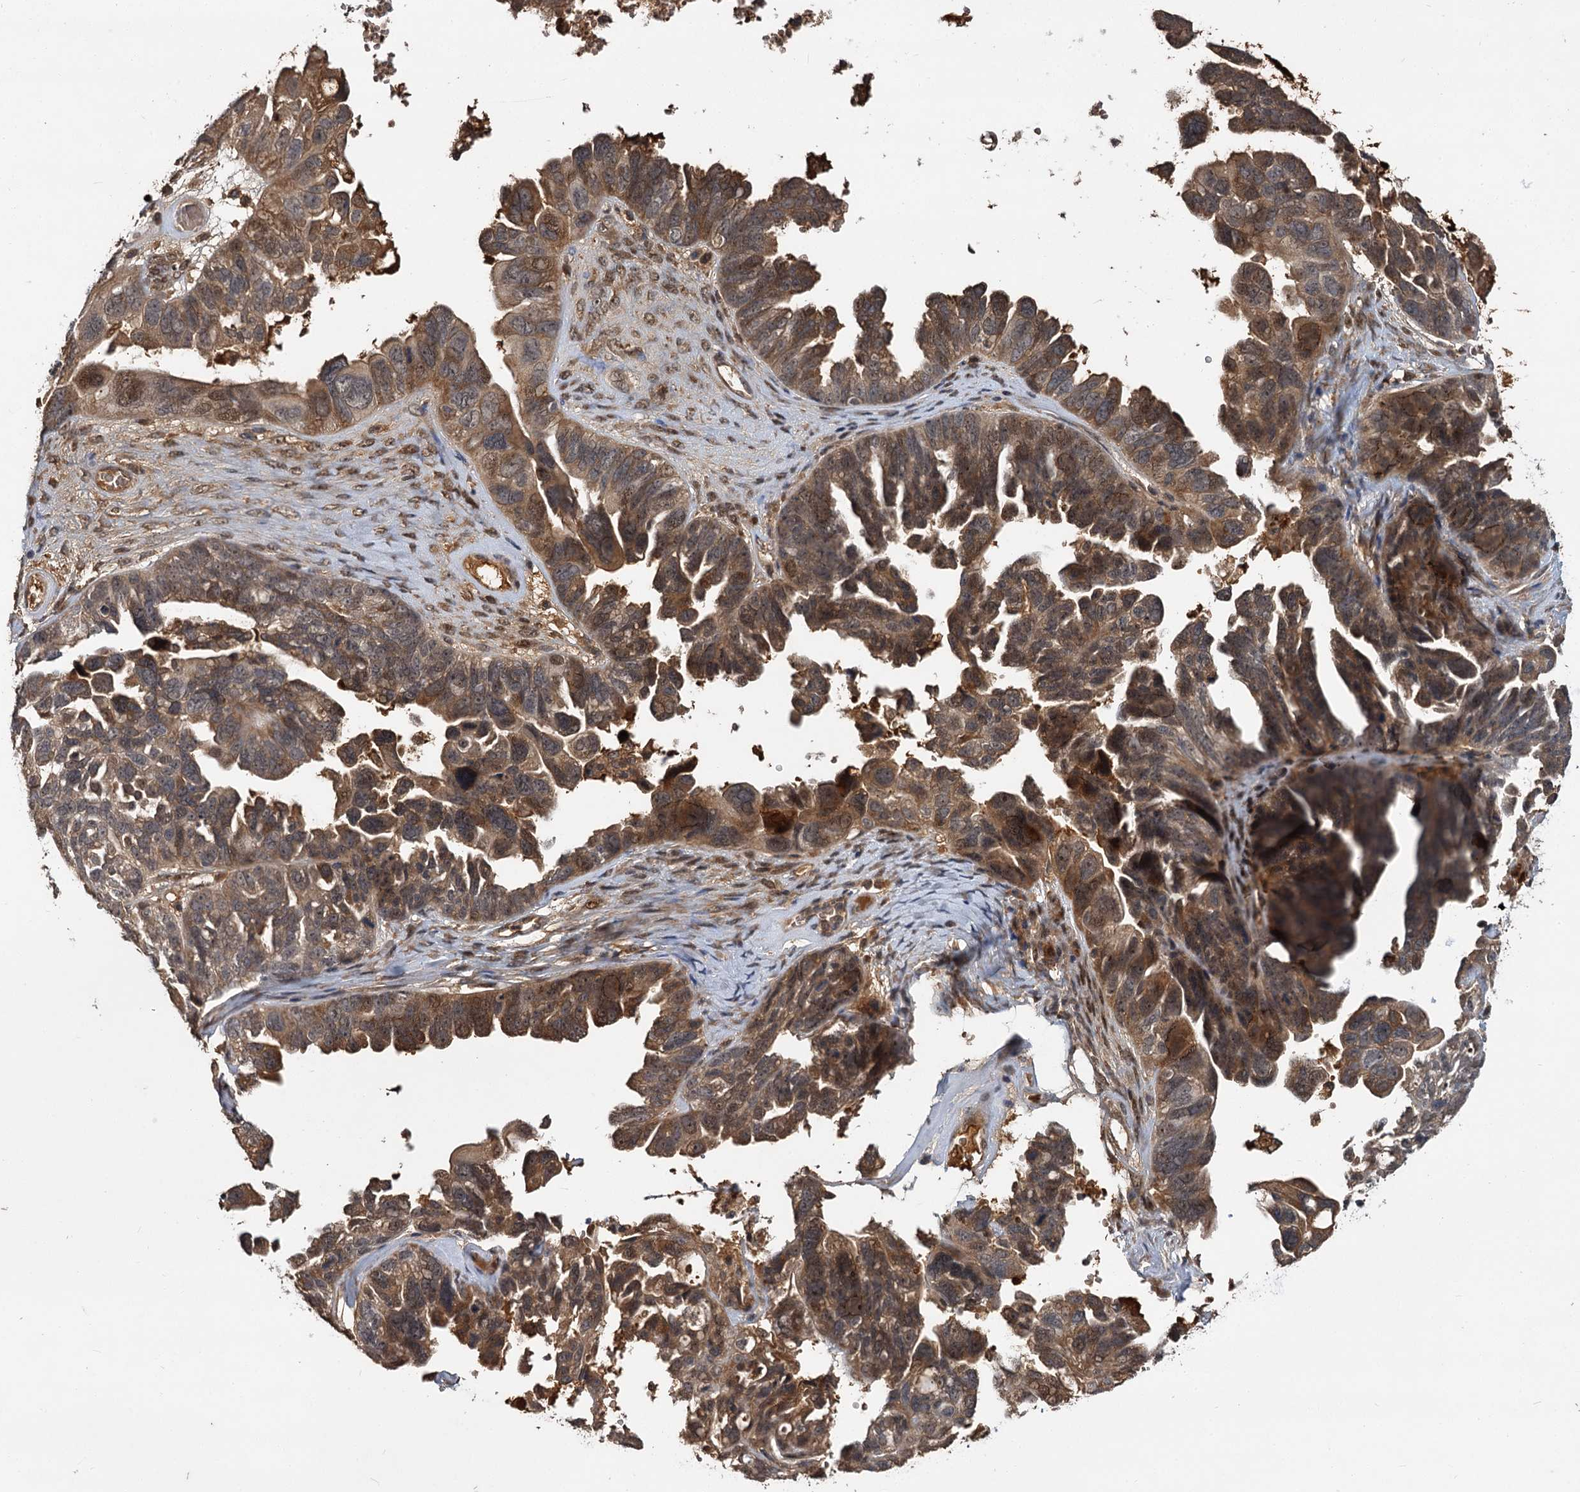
{"staining": {"intensity": "moderate", "quantity": ">75%", "location": "cytoplasmic/membranous"}, "tissue": "ovarian cancer", "cell_type": "Tumor cells", "image_type": "cancer", "snomed": [{"axis": "morphology", "description": "Cystadenocarcinoma, serous, NOS"}, {"axis": "topography", "description": "Ovary"}], "caption": "Immunohistochemistry photomicrograph of neoplastic tissue: human ovarian cancer stained using immunohistochemistry (IHC) demonstrates medium levels of moderate protein expression localized specifically in the cytoplasmic/membranous of tumor cells, appearing as a cytoplasmic/membranous brown color.", "gene": "MBD6", "patient": {"sex": "female", "age": 79}}